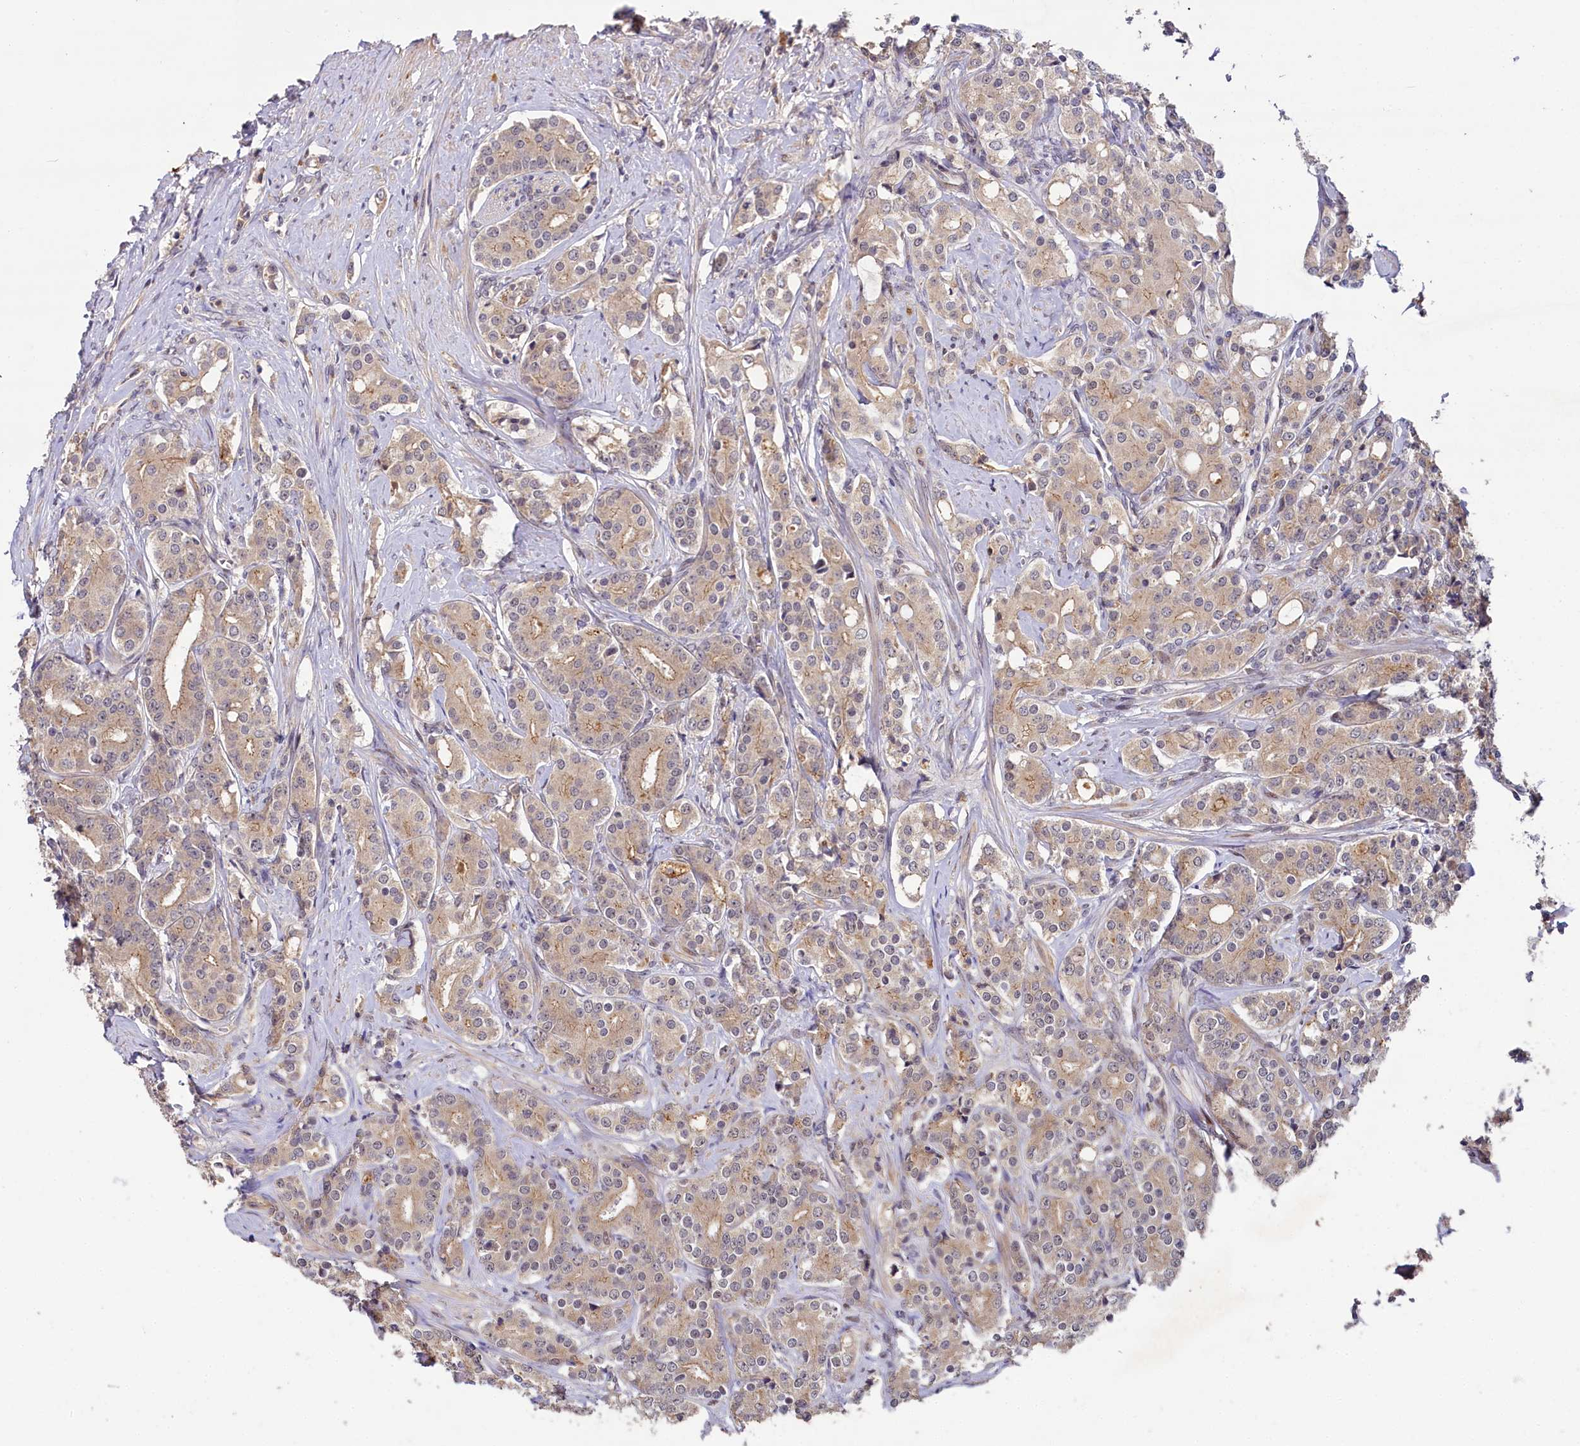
{"staining": {"intensity": "moderate", "quantity": "25%-75%", "location": "cytoplasmic/membranous"}, "tissue": "prostate cancer", "cell_type": "Tumor cells", "image_type": "cancer", "snomed": [{"axis": "morphology", "description": "Adenocarcinoma, High grade"}, {"axis": "topography", "description": "Prostate"}], "caption": "DAB immunohistochemical staining of human prostate cancer (adenocarcinoma (high-grade)) reveals moderate cytoplasmic/membranous protein positivity in approximately 25%-75% of tumor cells.", "gene": "TMEM39A", "patient": {"sex": "male", "age": 62}}